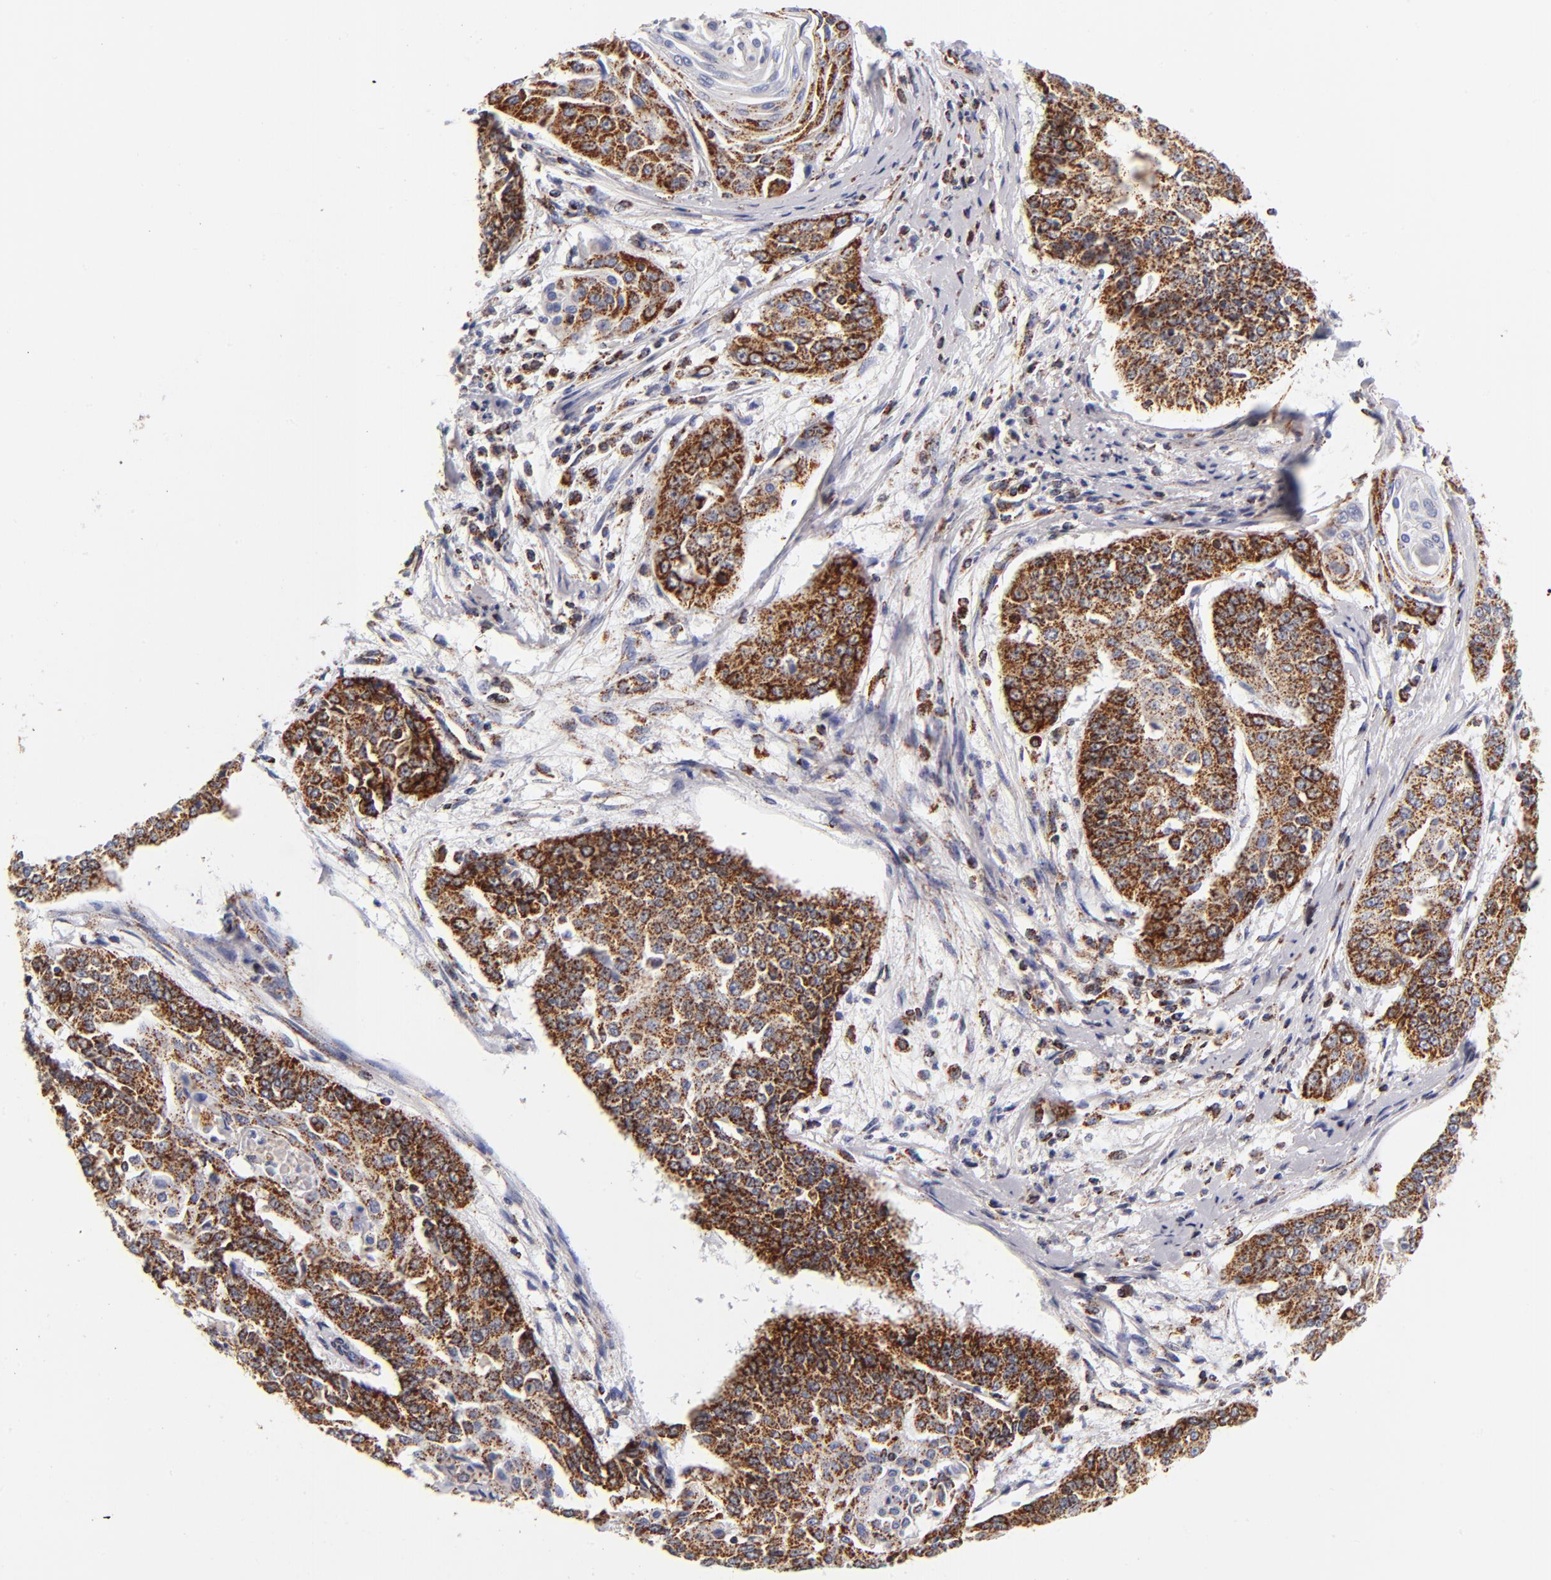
{"staining": {"intensity": "strong", "quantity": ">75%", "location": "cytoplasmic/membranous"}, "tissue": "cervical cancer", "cell_type": "Tumor cells", "image_type": "cancer", "snomed": [{"axis": "morphology", "description": "Squamous cell carcinoma, NOS"}, {"axis": "topography", "description": "Cervix"}], "caption": "Immunohistochemical staining of cervical cancer exhibits high levels of strong cytoplasmic/membranous protein staining in approximately >75% of tumor cells.", "gene": "ECHS1", "patient": {"sex": "female", "age": 64}}